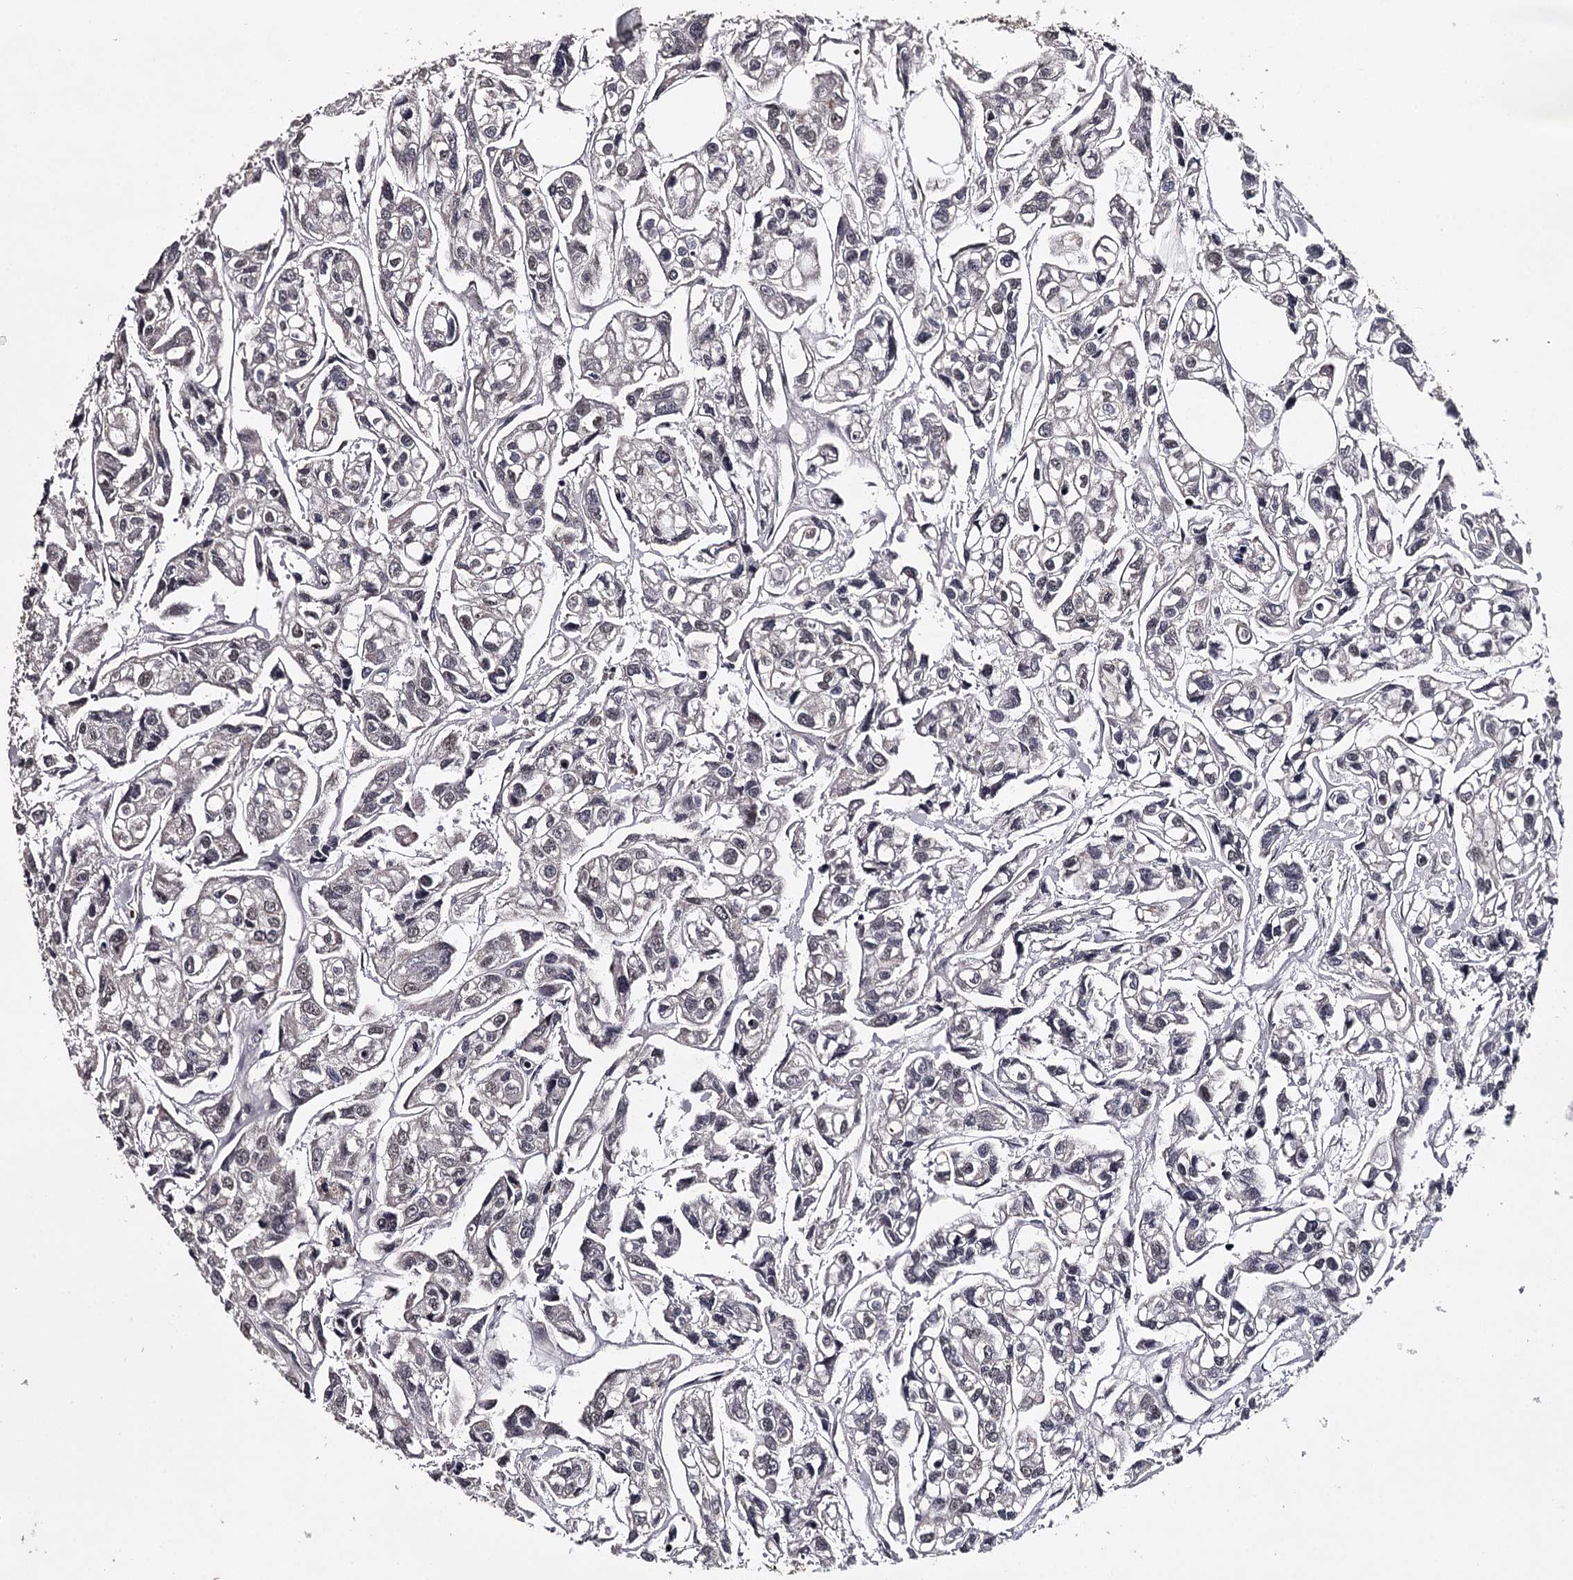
{"staining": {"intensity": "weak", "quantity": "<25%", "location": "nuclear"}, "tissue": "urothelial cancer", "cell_type": "Tumor cells", "image_type": "cancer", "snomed": [{"axis": "morphology", "description": "Urothelial carcinoma, High grade"}, {"axis": "topography", "description": "Urinary bladder"}], "caption": "Immunohistochemistry of urothelial cancer demonstrates no expression in tumor cells. Nuclei are stained in blue.", "gene": "RNF44", "patient": {"sex": "male", "age": 67}}